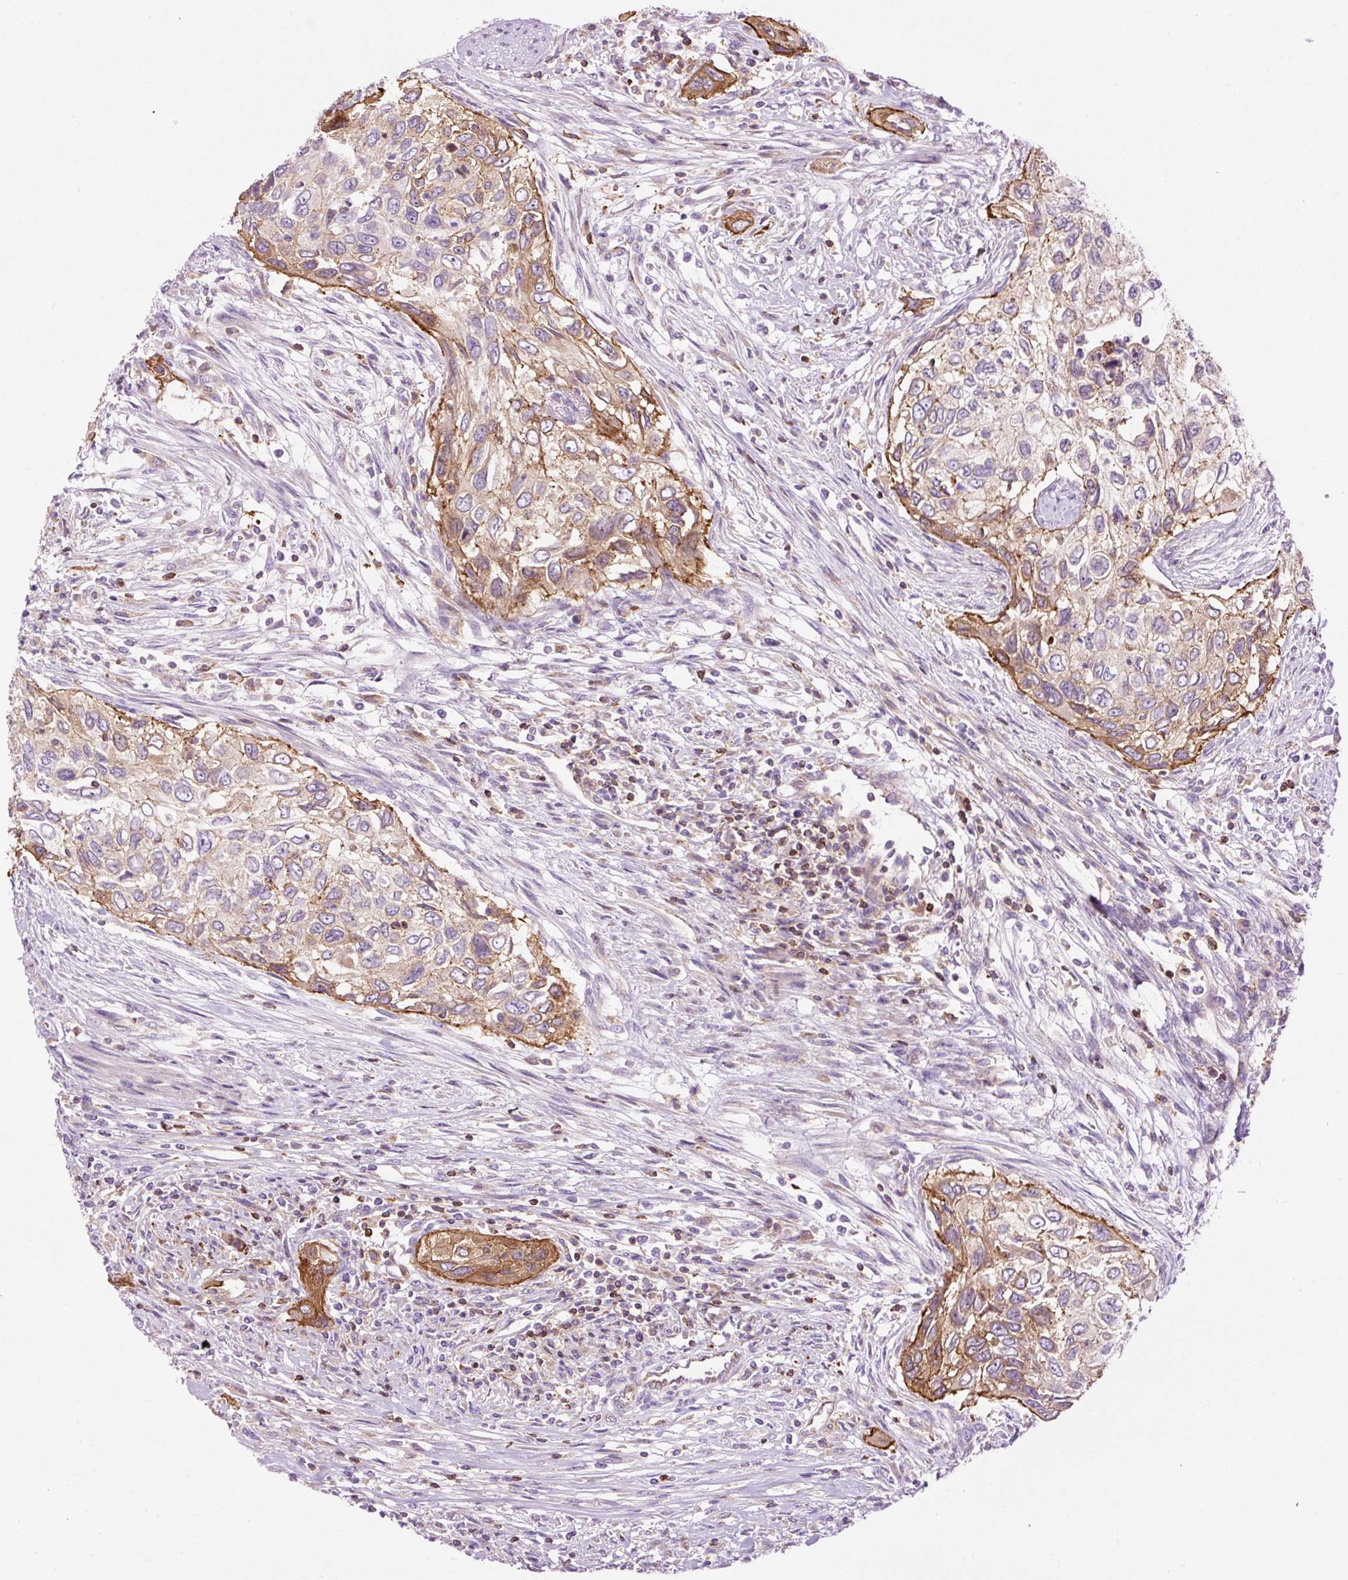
{"staining": {"intensity": "moderate", "quantity": "25%-75%", "location": "cytoplasmic/membranous"}, "tissue": "urothelial cancer", "cell_type": "Tumor cells", "image_type": "cancer", "snomed": [{"axis": "morphology", "description": "Urothelial carcinoma, High grade"}, {"axis": "topography", "description": "Urinary bladder"}], "caption": "Human high-grade urothelial carcinoma stained with a protein marker shows moderate staining in tumor cells.", "gene": "CD83", "patient": {"sex": "female", "age": 60}}